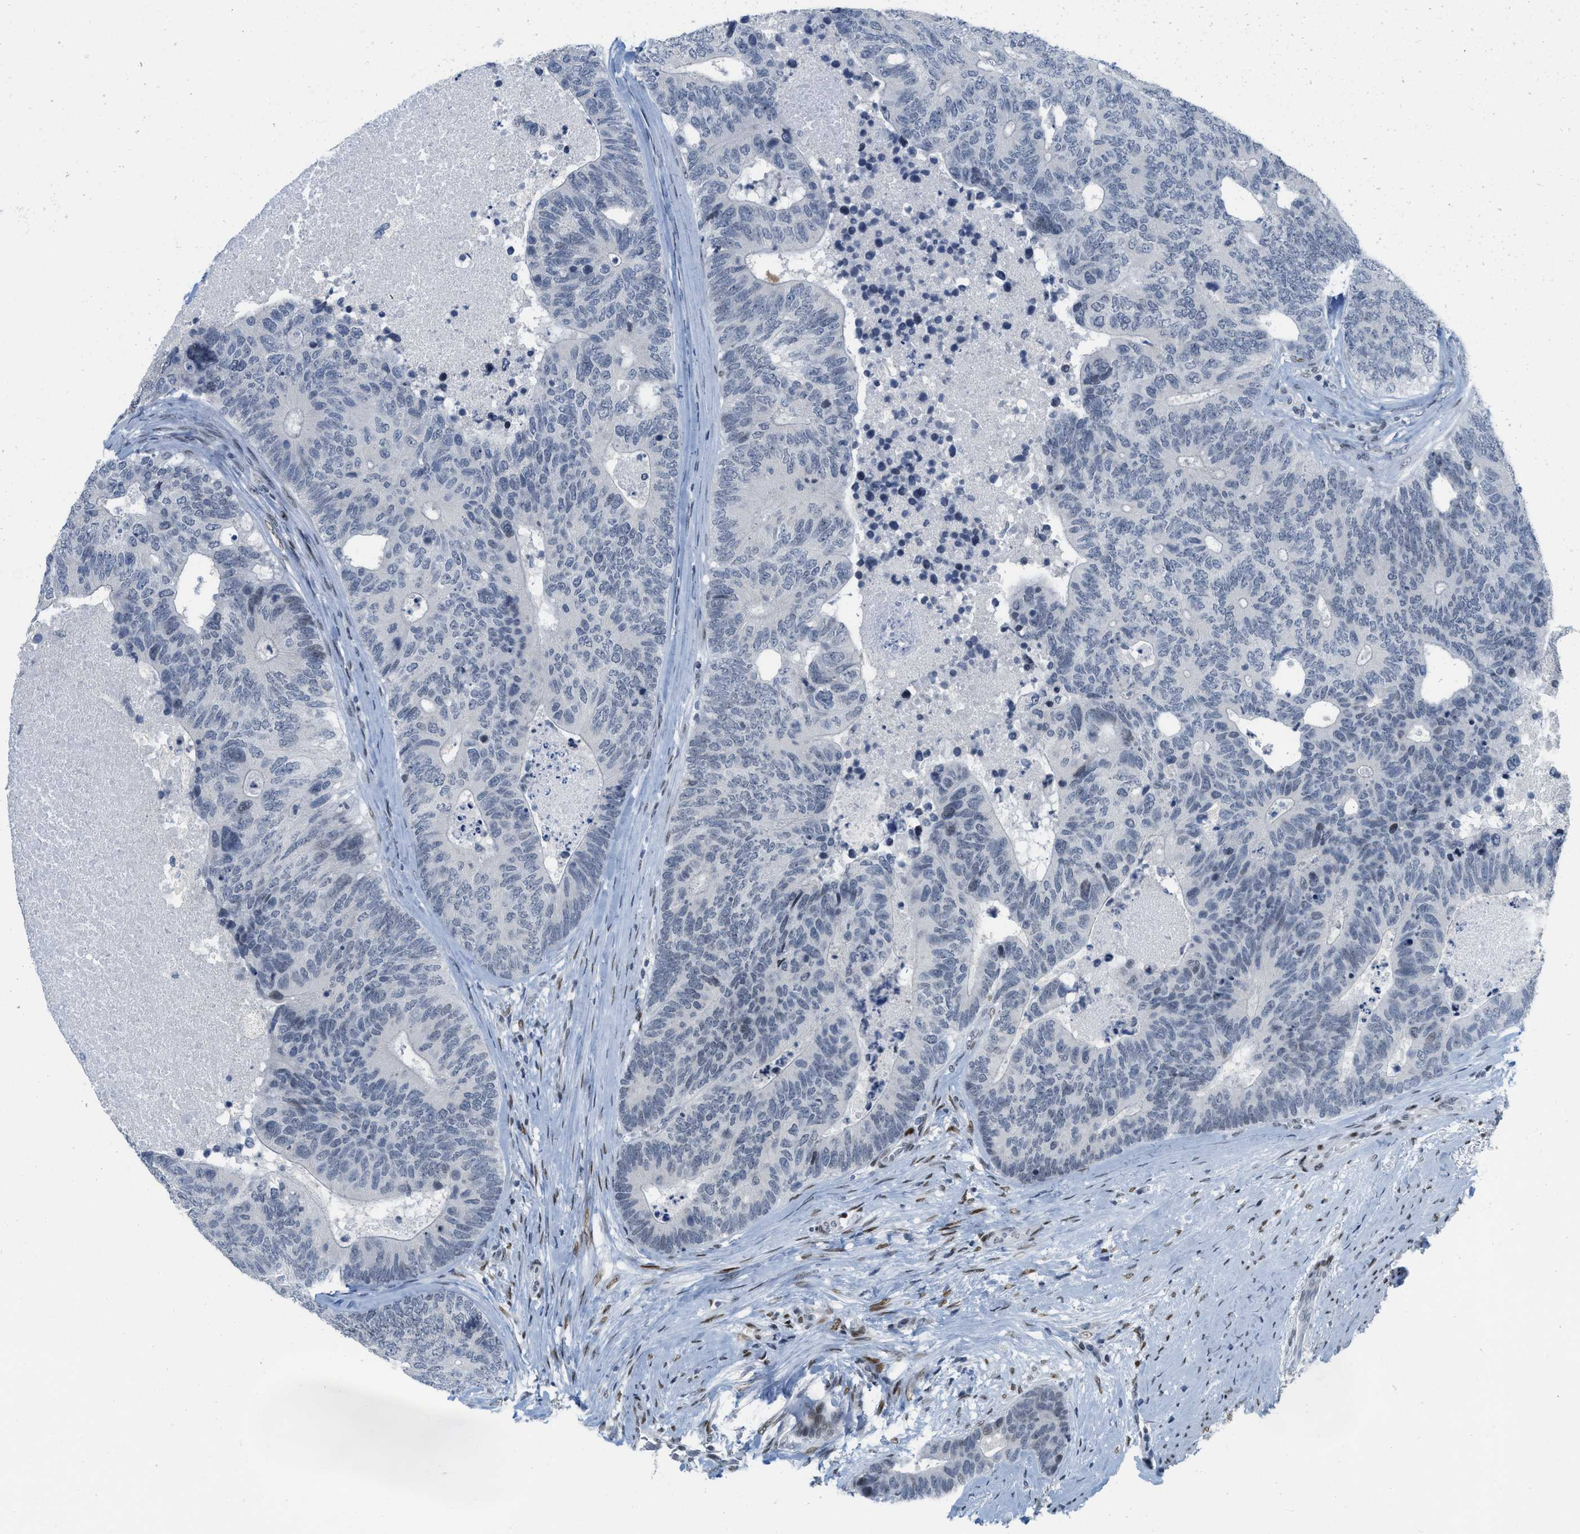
{"staining": {"intensity": "weak", "quantity": "<25%", "location": "nuclear"}, "tissue": "colorectal cancer", "cell_type": "Tumor cells", "image_type": "cancer", "snomed": [{"axis": "morphology", "description": "Adenocarcinoma, NOS"}, {"axis": "topography", "description": "Colon"}], "caption": "This micrograph is of colorectal cancer stained with IHC to label a protein in brown with the nuclei are counter-stained blue. There is no expression in tumor cells.", "gene": "PBX1", "patient": {"sex": "female", "age": 67}}